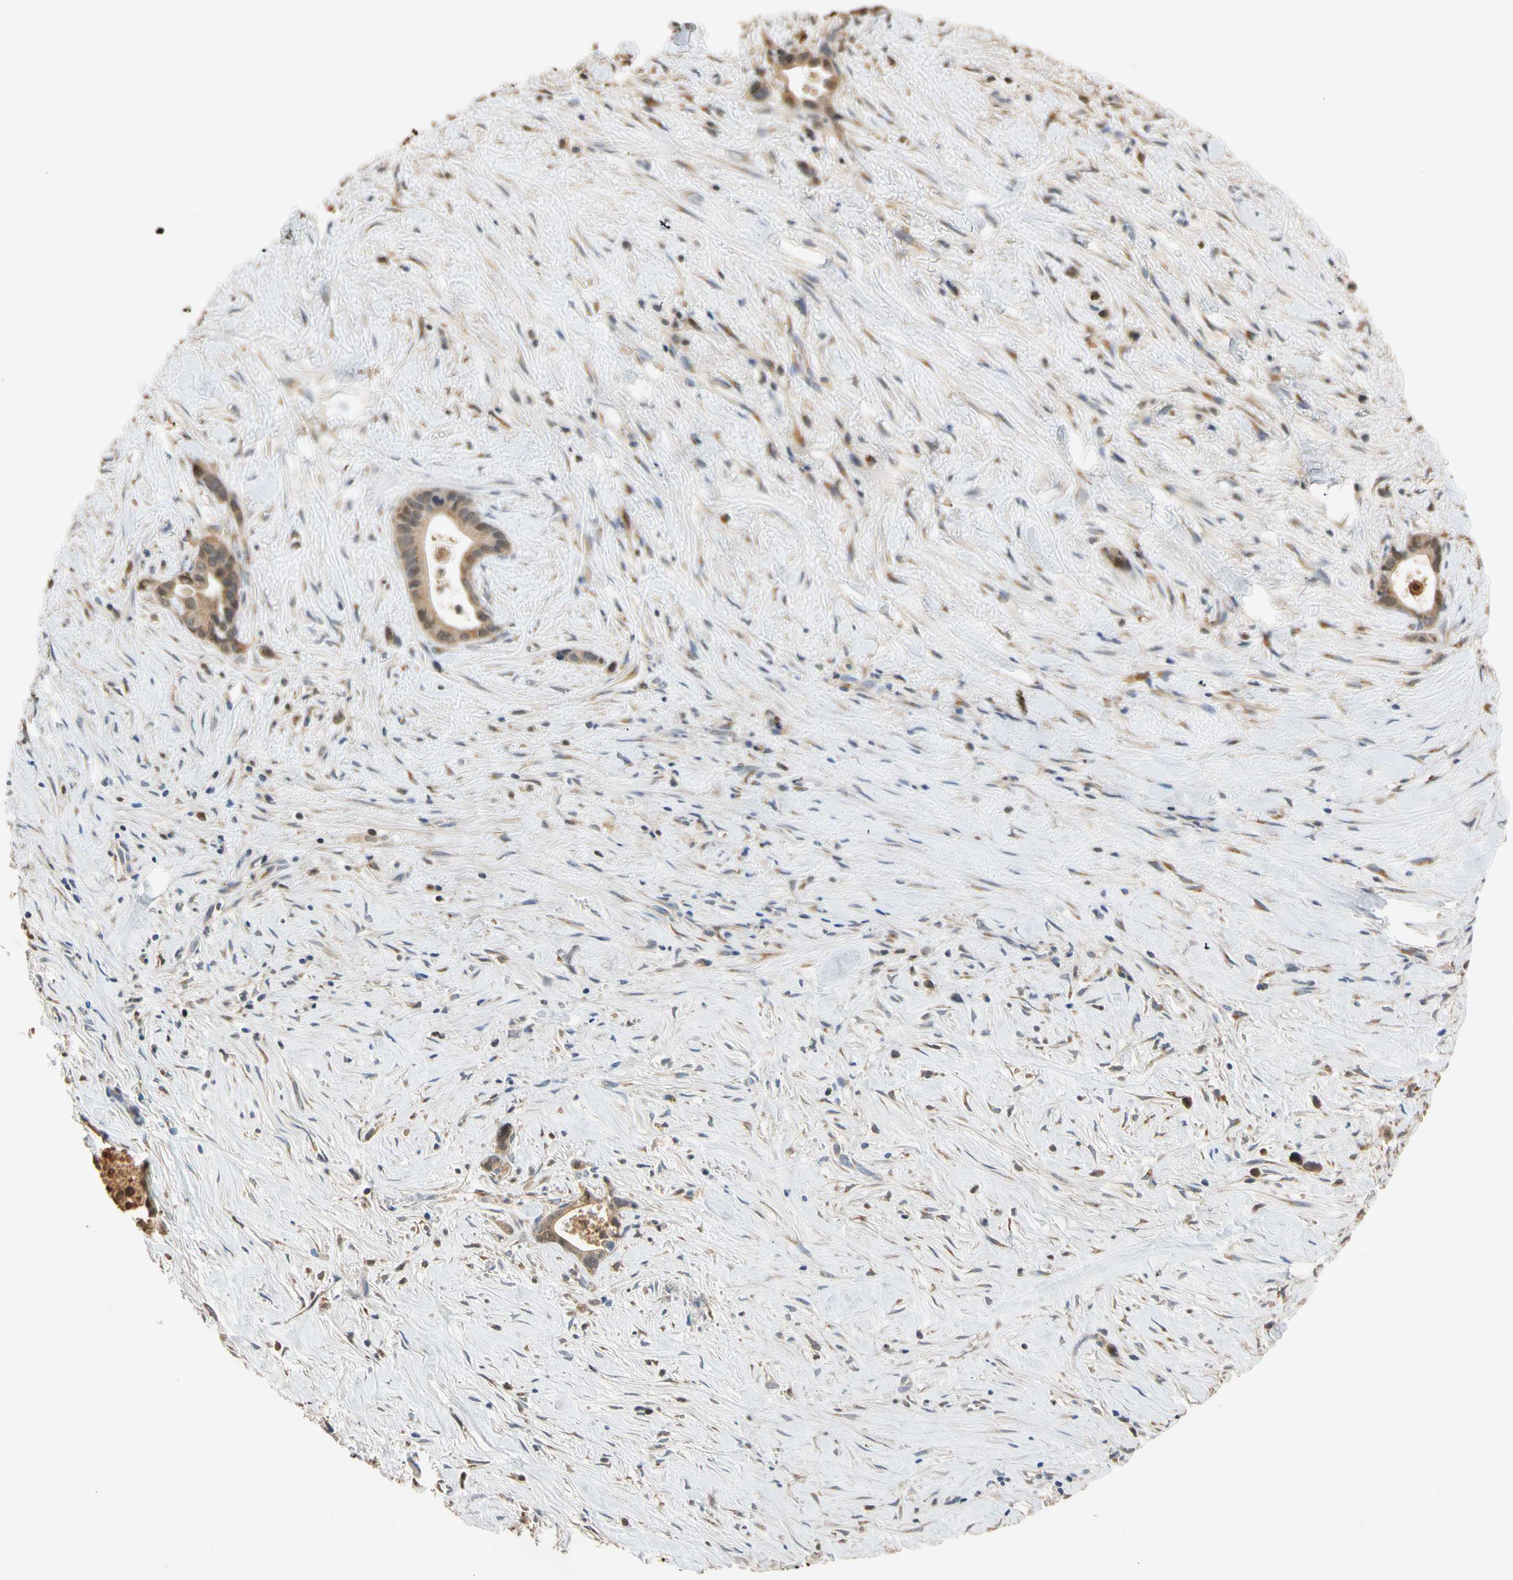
{"staining": {"intensity": "weak", "quantity": ">75%", "location": "cytoplasmic/membranous"}, "tissue": "liver cancer", "cell_type": "Tumor cells", "image_type": "cancer", "snomed": [{"axis": "morphology", "description": "Cholangiocarcinoma"}, {"axis": "topography", "description": "Liver"}], "caption": "Immunohistochemical staining of human liver cholangiocarcinoma displays weak cytoplasmic/membranous protein expression in approximately >75% of tumor cells.", "gene": "GPSM2", "patient": {"sex": "female", "age": 55}}